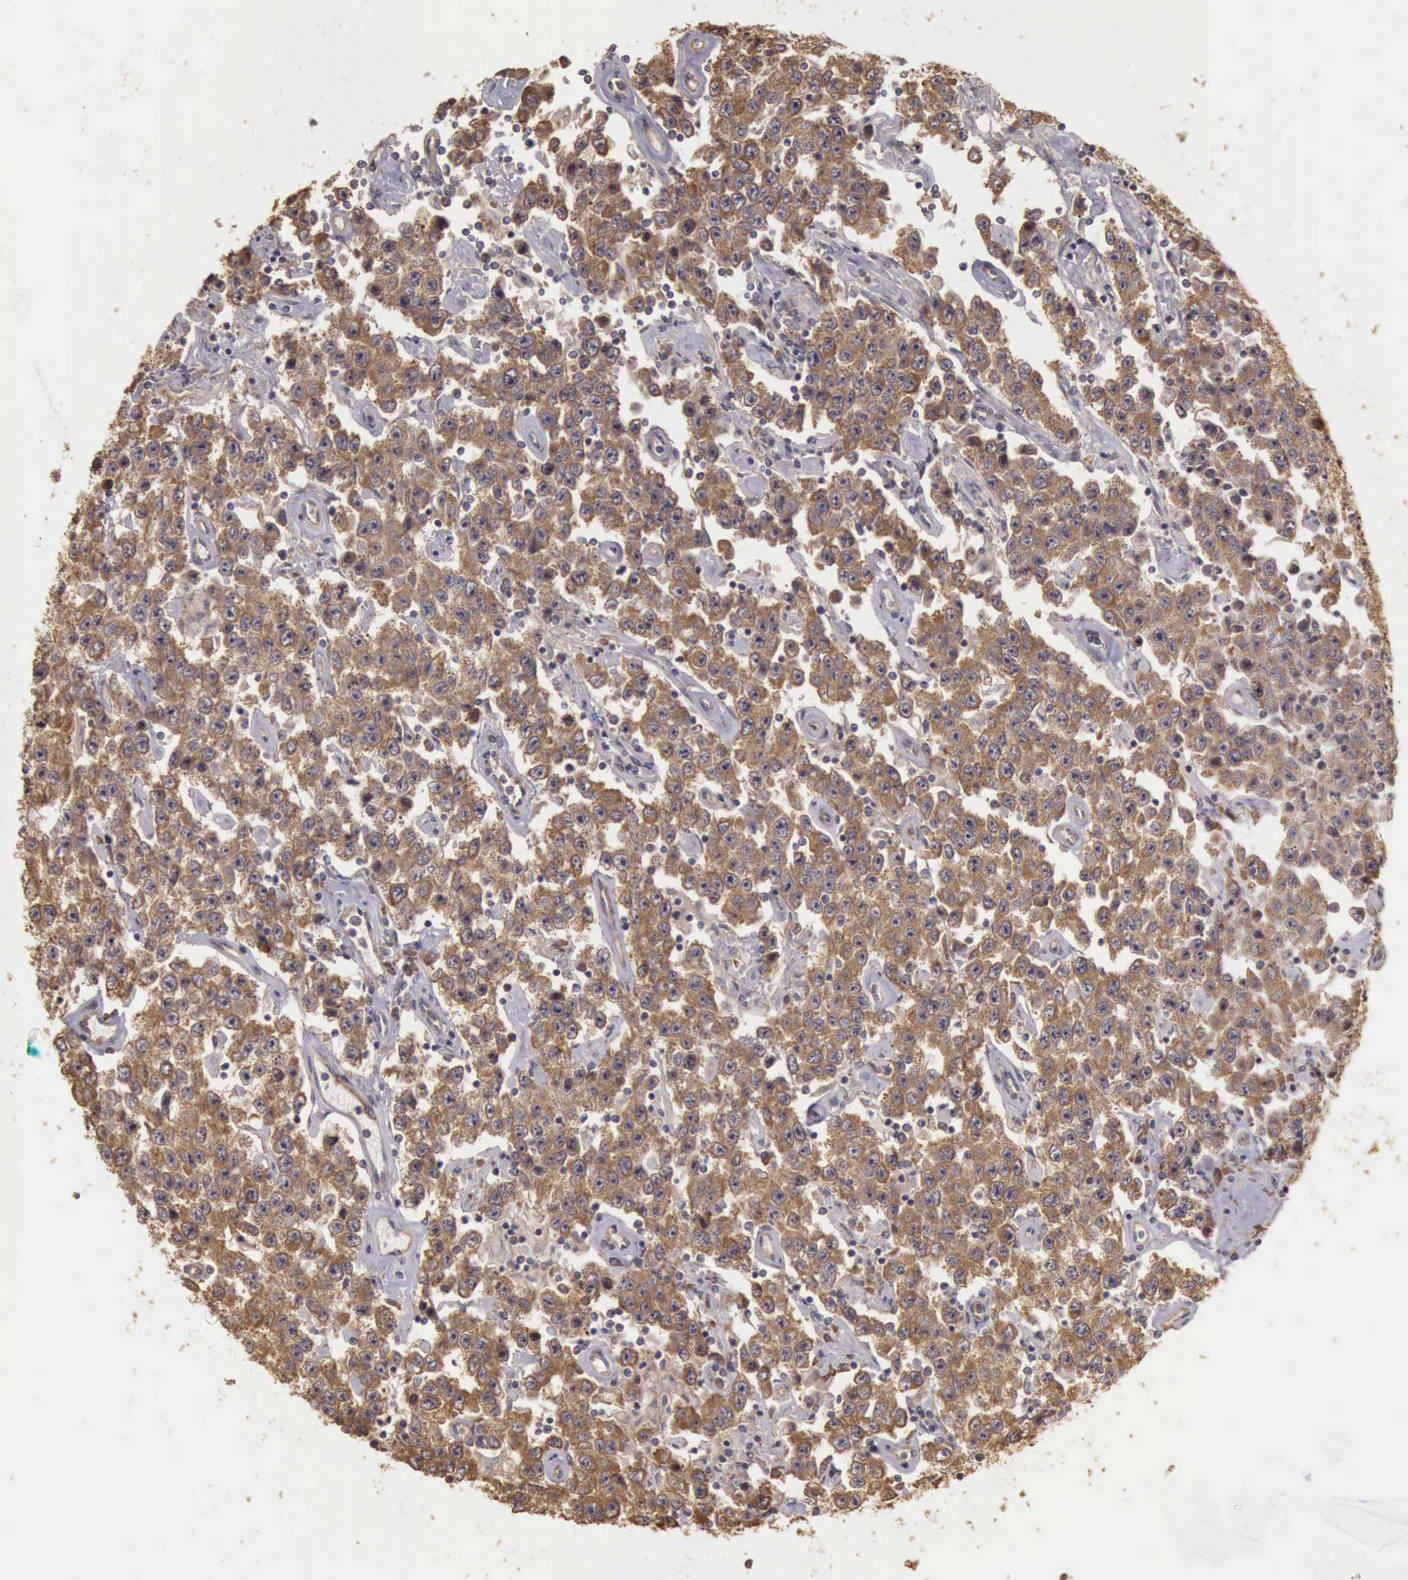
{"staining": {"intensity": "moderate", "quantity": ">75%", "location": "cytoplasmic/membranous"}, "tissue": "testis cancer", "cell_type": "Tumor cells", "image_type": "cancer", "snomed": [{"axis": "morphology", "description": "Seminoma, NOS"}, {"axis": "topography", "description": "Testis"}], "caption": "The immunohistochemical stain shows moderate cytoplasmic/membranous positivity in tumor cells of testis seminoma tissue. (DAB (3,3'-diaminobenzidine) = brown stain, brightfield microscopy at high magnification).", "gene": "EIF5", "patient": {"sex": "male", "age": 52}}